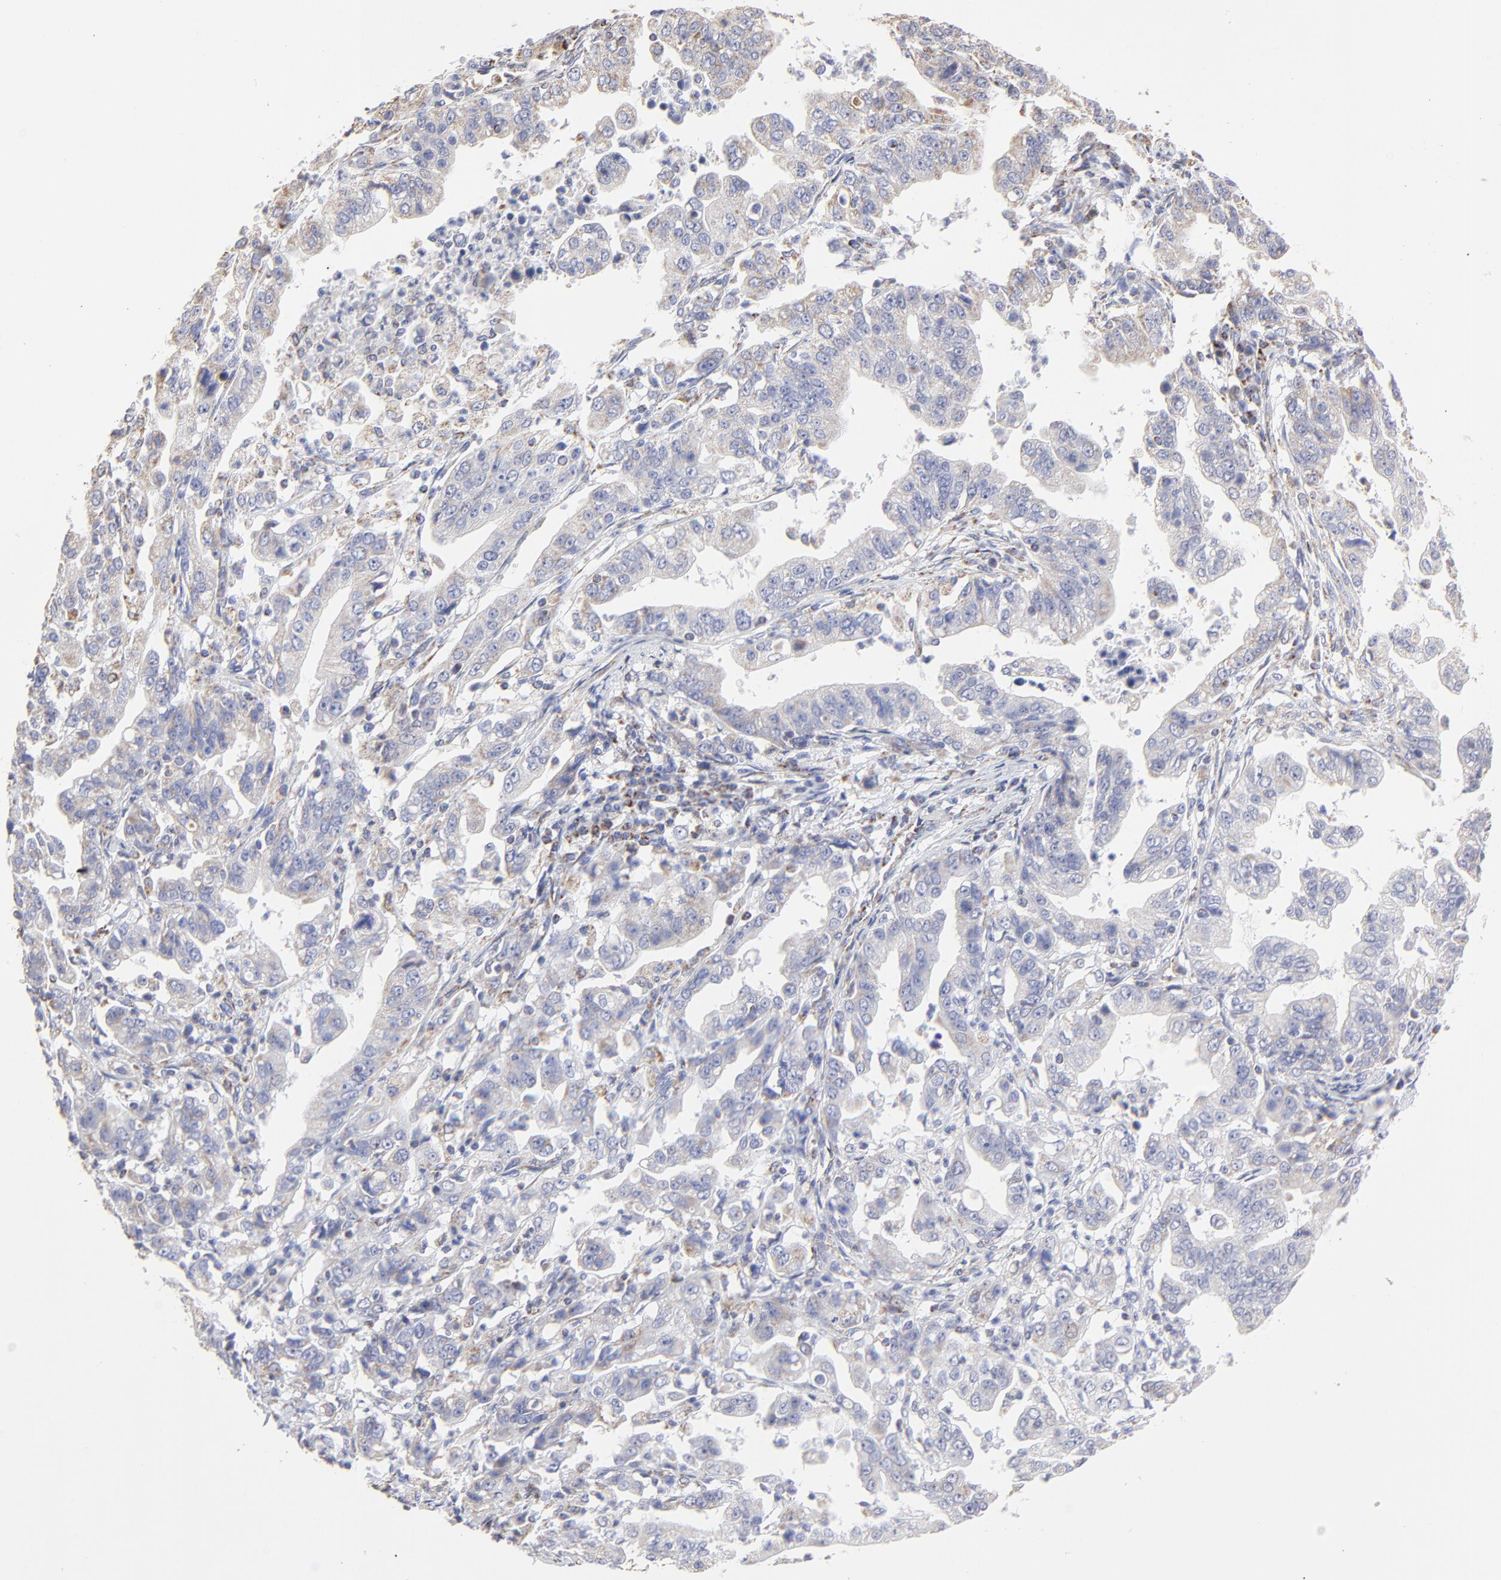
{"staining": {"intensity": "weak", "quantity": "<25%", "location": "cytoplasmic/membranous"}, "tissue": "stomach cancer", "cell_type": "Tumor cells", "image_type": "cancer", "snomed": [{"axis": "morphology", "description": "Adenocarcinoma, NOS"}, {"axis": "topography", "description": "Stomach, upper"}], "caption": "This is a image of immunohistochemistry staining of stomach cancer, which shows no positivity in tumor cells.", "gene": "PINK1", "patient": {"sex": "female", "age": 50}}